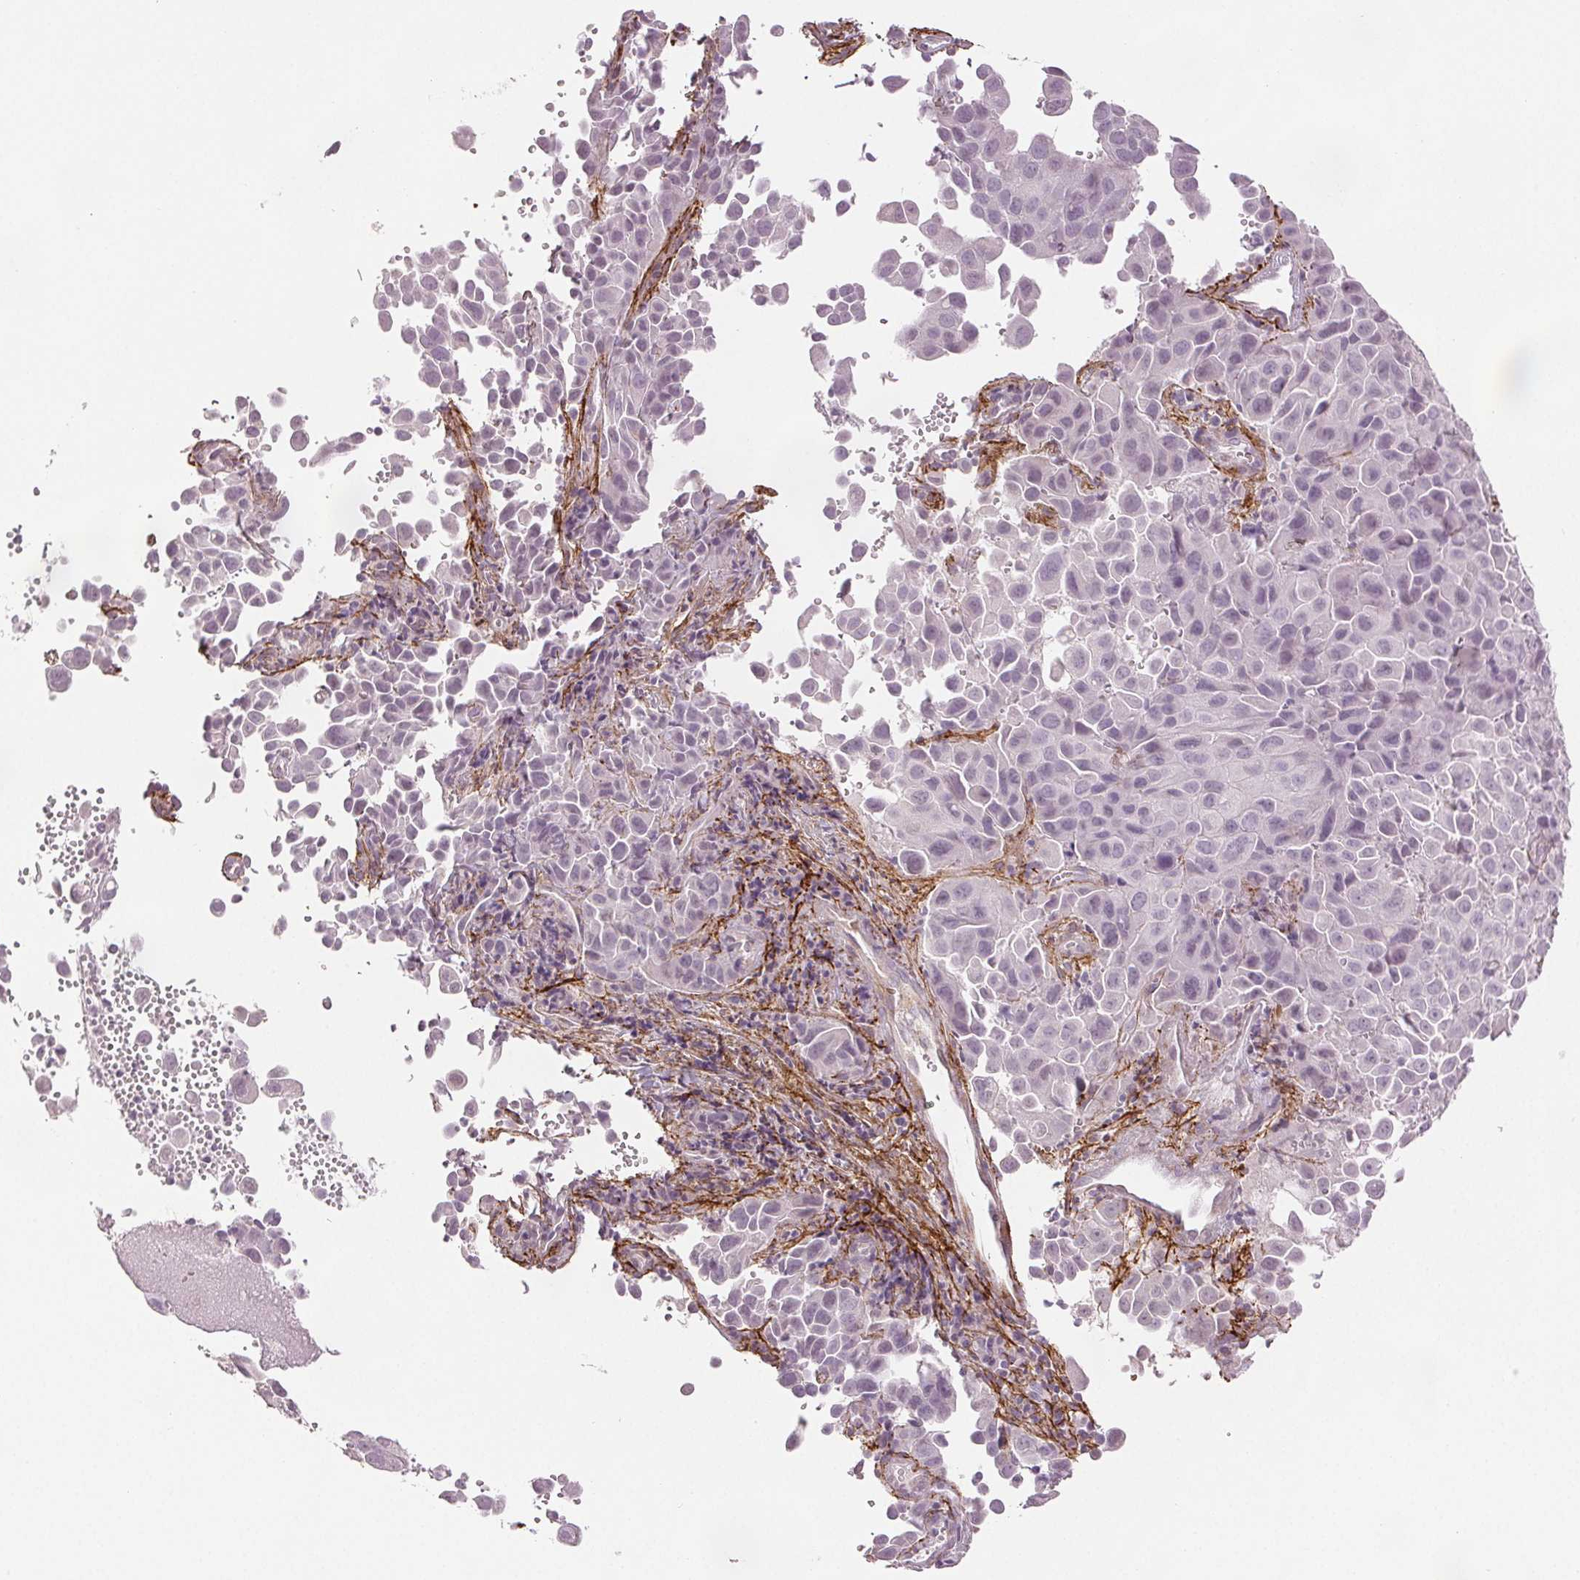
{"staining": {"intensity": "negative", "quantity": "none", "location": "none"}, "tissue": "cervical cancer", "cell_type": "Tumor cells", "image_type": "cancer", "snomed": [{"axis": "morphology", "description": "Squamous cell carcinoma, NOS"}, {"axis": "topography", "description": "Cervix"}], "caption": "Micrograph shows no significant protein staining in tumor cells of cervical cancer.", "gene": "FBN1", "patient": {"sex": "female", "age": 55}}